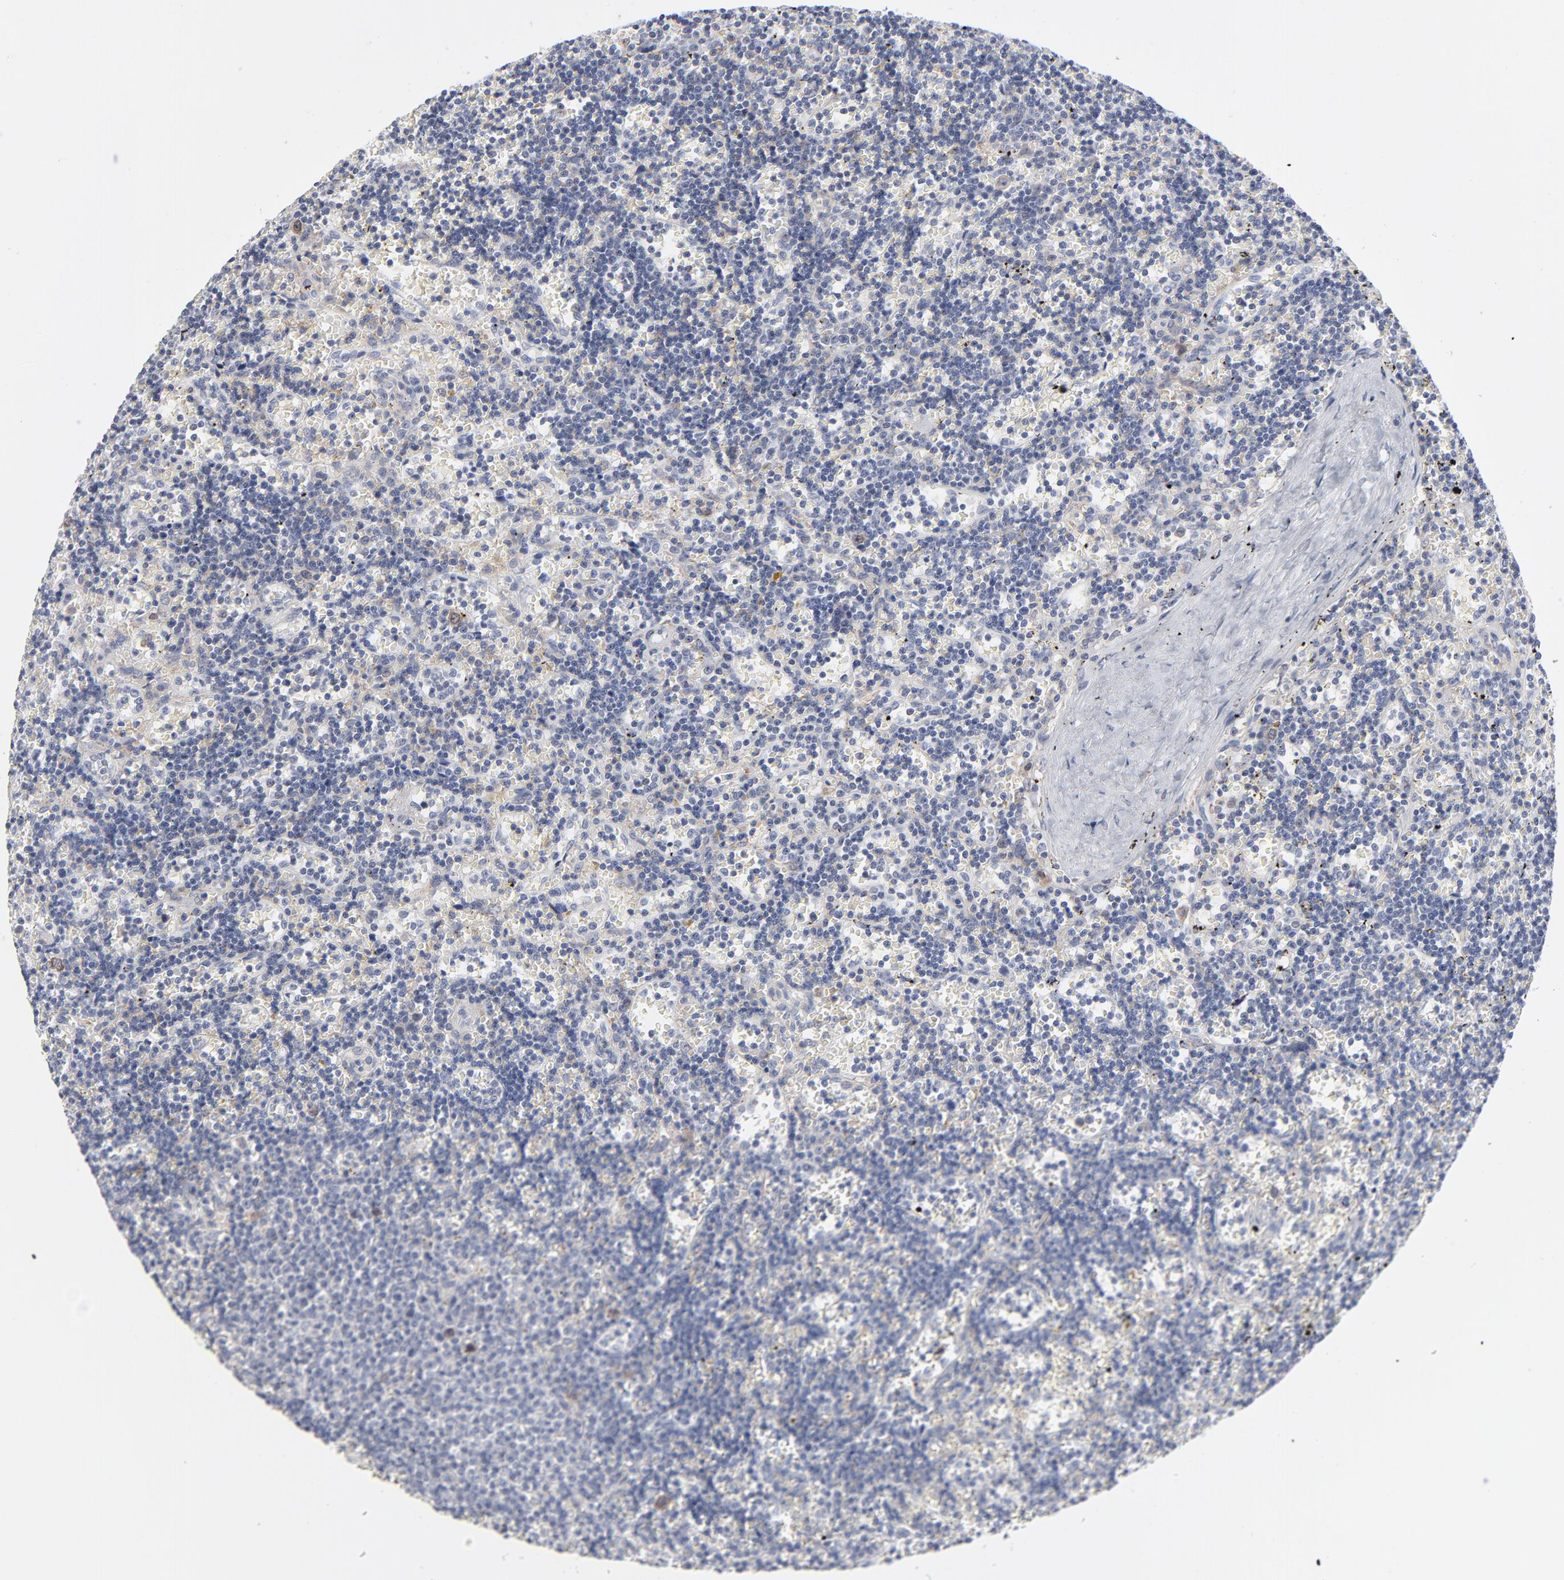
{"staining": {"intensity": "negative", "quantity": "none", "location": "none"}, "tissue": "lymphoma", "cell_type": "Tumor cells", "image_type": "cancer", "snomed": [{"axis": "morphology", "description": "Malignant lymphoma, non-Hodgkin's type, Low grade"}, {"axis": "topography", "description": "Spleen"}], "caption": "High magnification brightfield microscopy of lymphoma stained with DAB (3,3'-diaminobenzidine) (brown) and counterstained with hematoxylin (blue): tumor cells show no significant positivity. Nuclei are stained in blue.", "gene": "AURKA", "patient": {"sex": "male", "age": 60}}